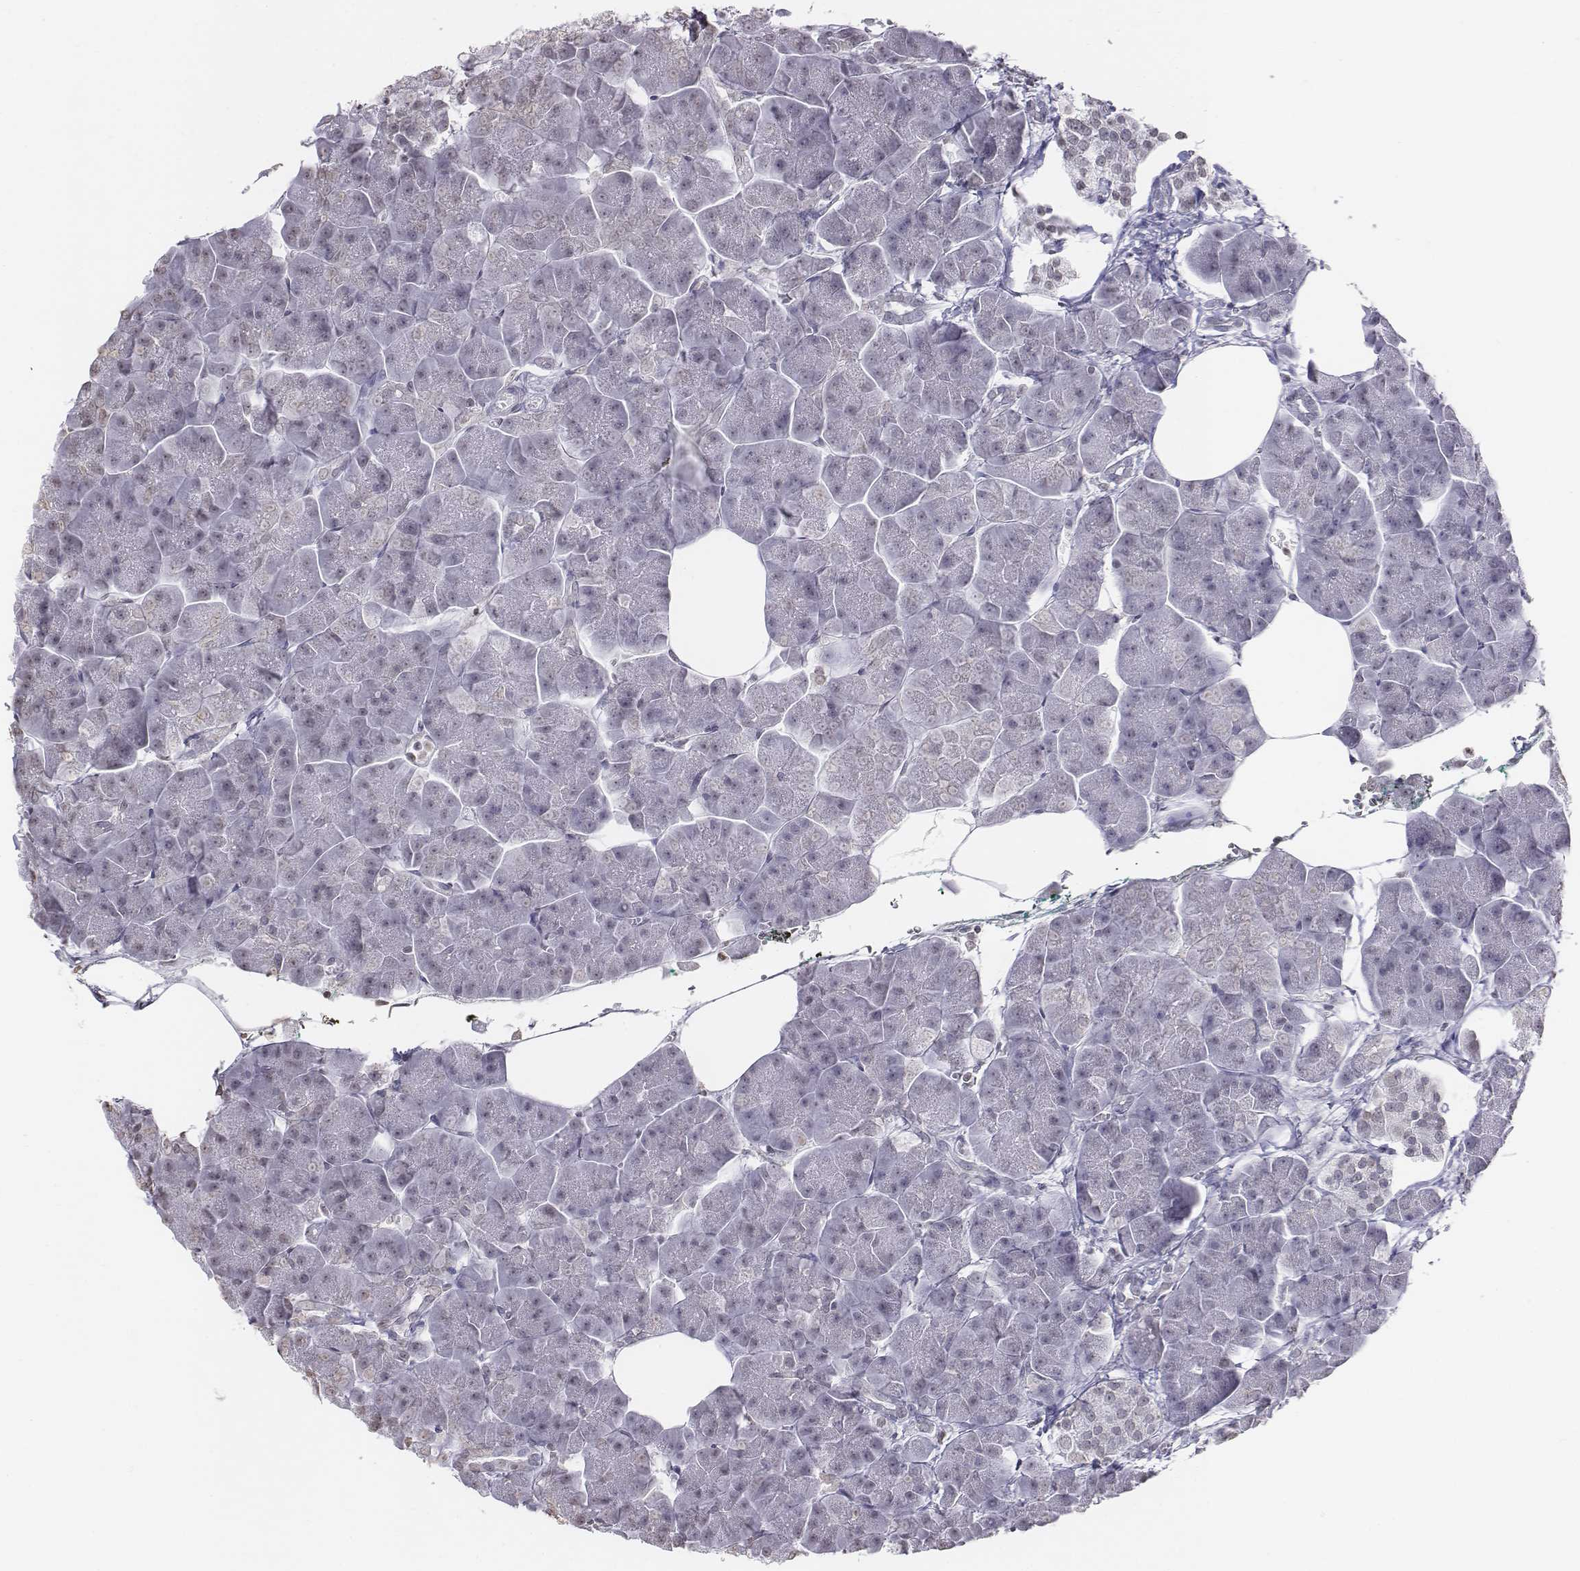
{"staining": {"intensity": "negative", "quantity": "none", "location": "none"}, "tissue": "pancreas", "cell_type": "Exocrine glandular cells", "image_type": "normal", "snomed": [{"axis": "morphology", "description": "Normal tissue, NOS"}, {"axis": "topography", "description": "Adipose tissue"}, {"axis": "topography", "description": "Pancreas"}, {"axis": "topography", "description": "Peripheral nerve tissue"}], "caption": "The histopathology image reveals no significant positivity in exocrine glandular cells of pancreas.", "gene": "BARHL1", "patient": {"sex": "female", "age": 58}}